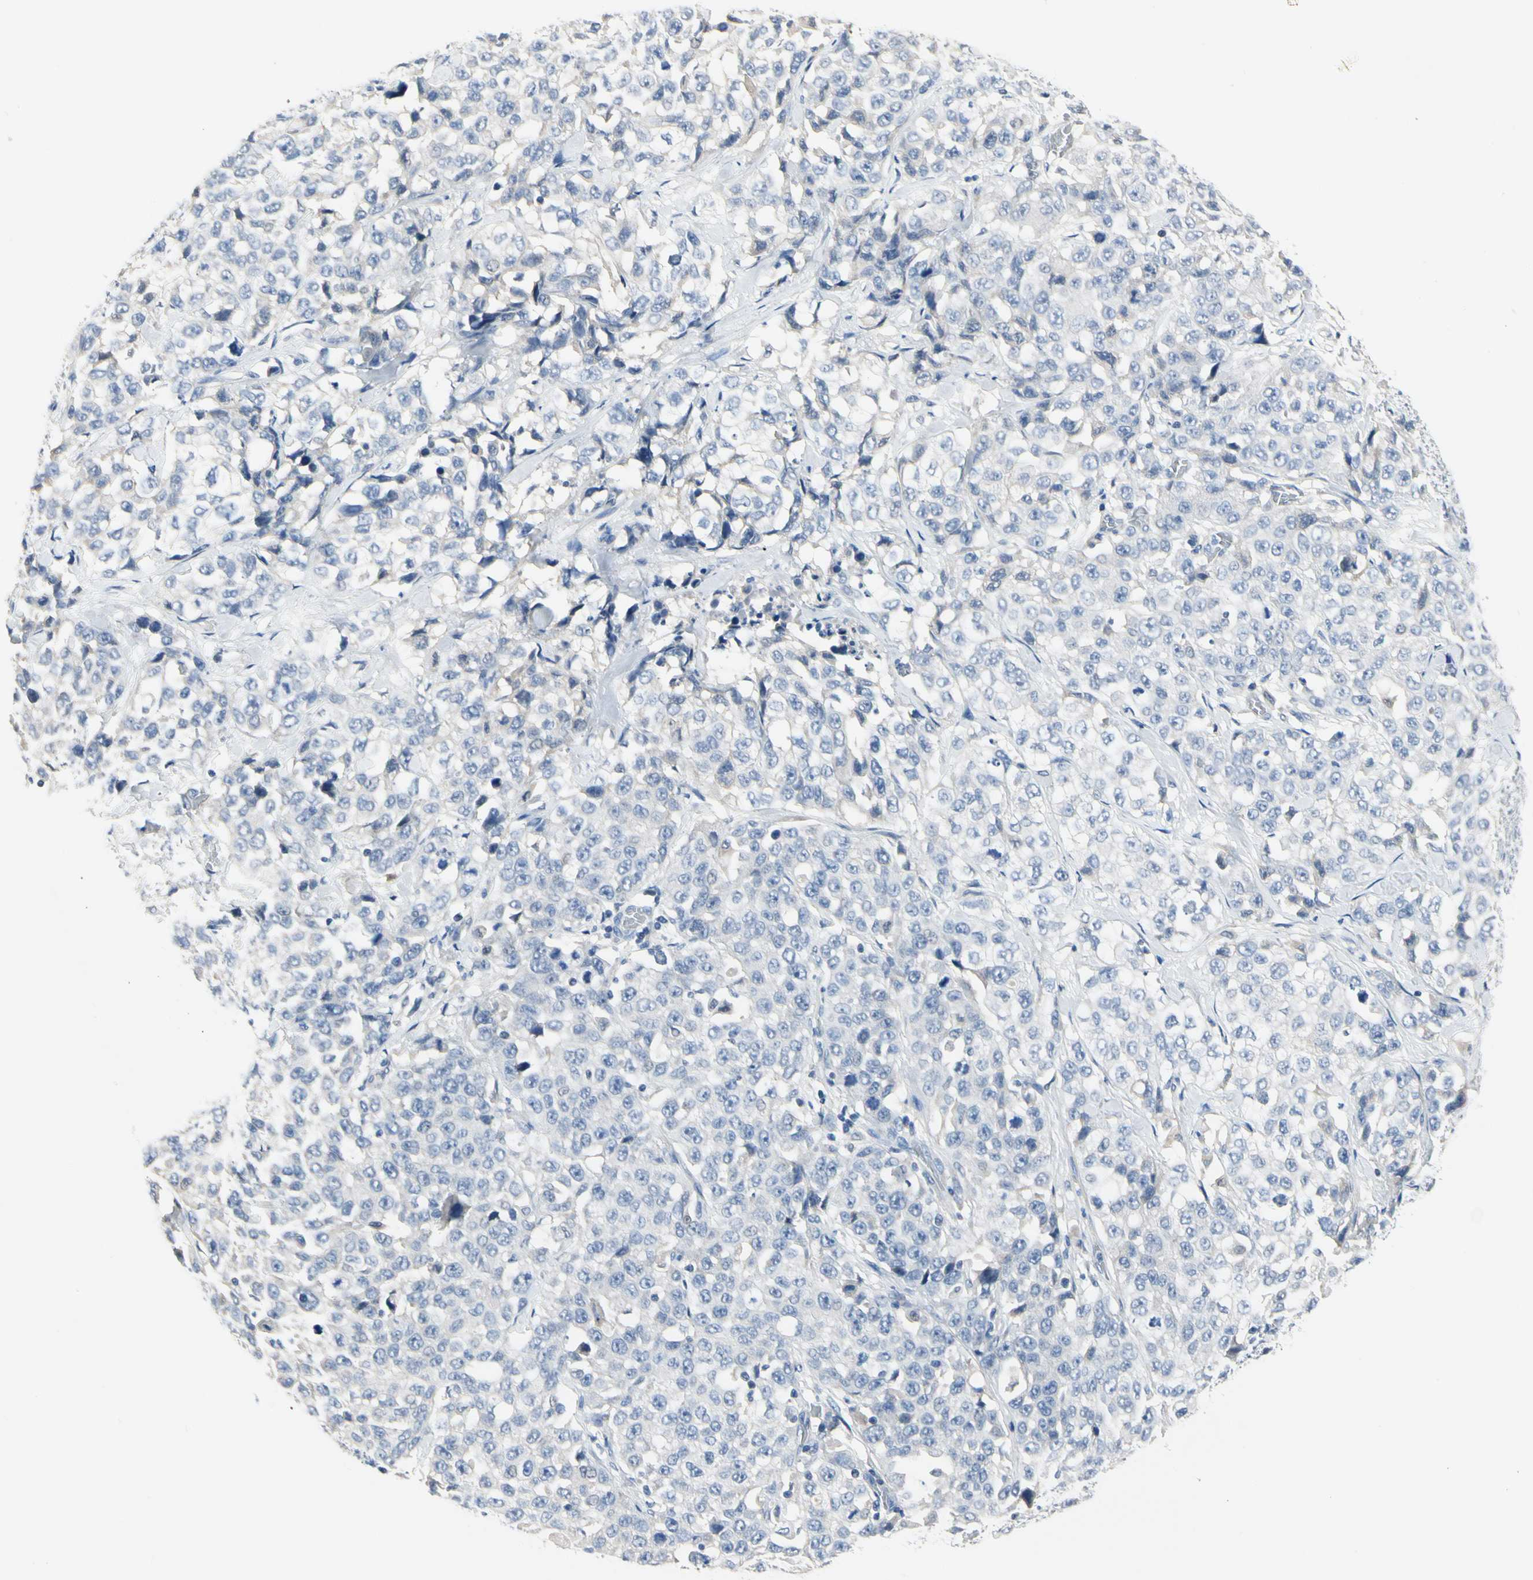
{"staining": {"intensity": "negative", "quantity": "none", "location": "none"}, "tissue": "stomach cancer", "cell_type": "Tumor cells", "image_type": "cancer", "snomed": [{"axis": "morphology", "description": "Normal tissue, NOS"}, {"axis": "morphology", "description": "Adenocarcinoma, NOS"}, {"axis": "topography", "description": "Stomach"}], "caption": "IHC micrograph of human stomach cancer stained for a protein (brown), which exhibits no expression in tumor cells.", "gene": "ECRG4", "patient": {"sex": "male", "age": 48}}